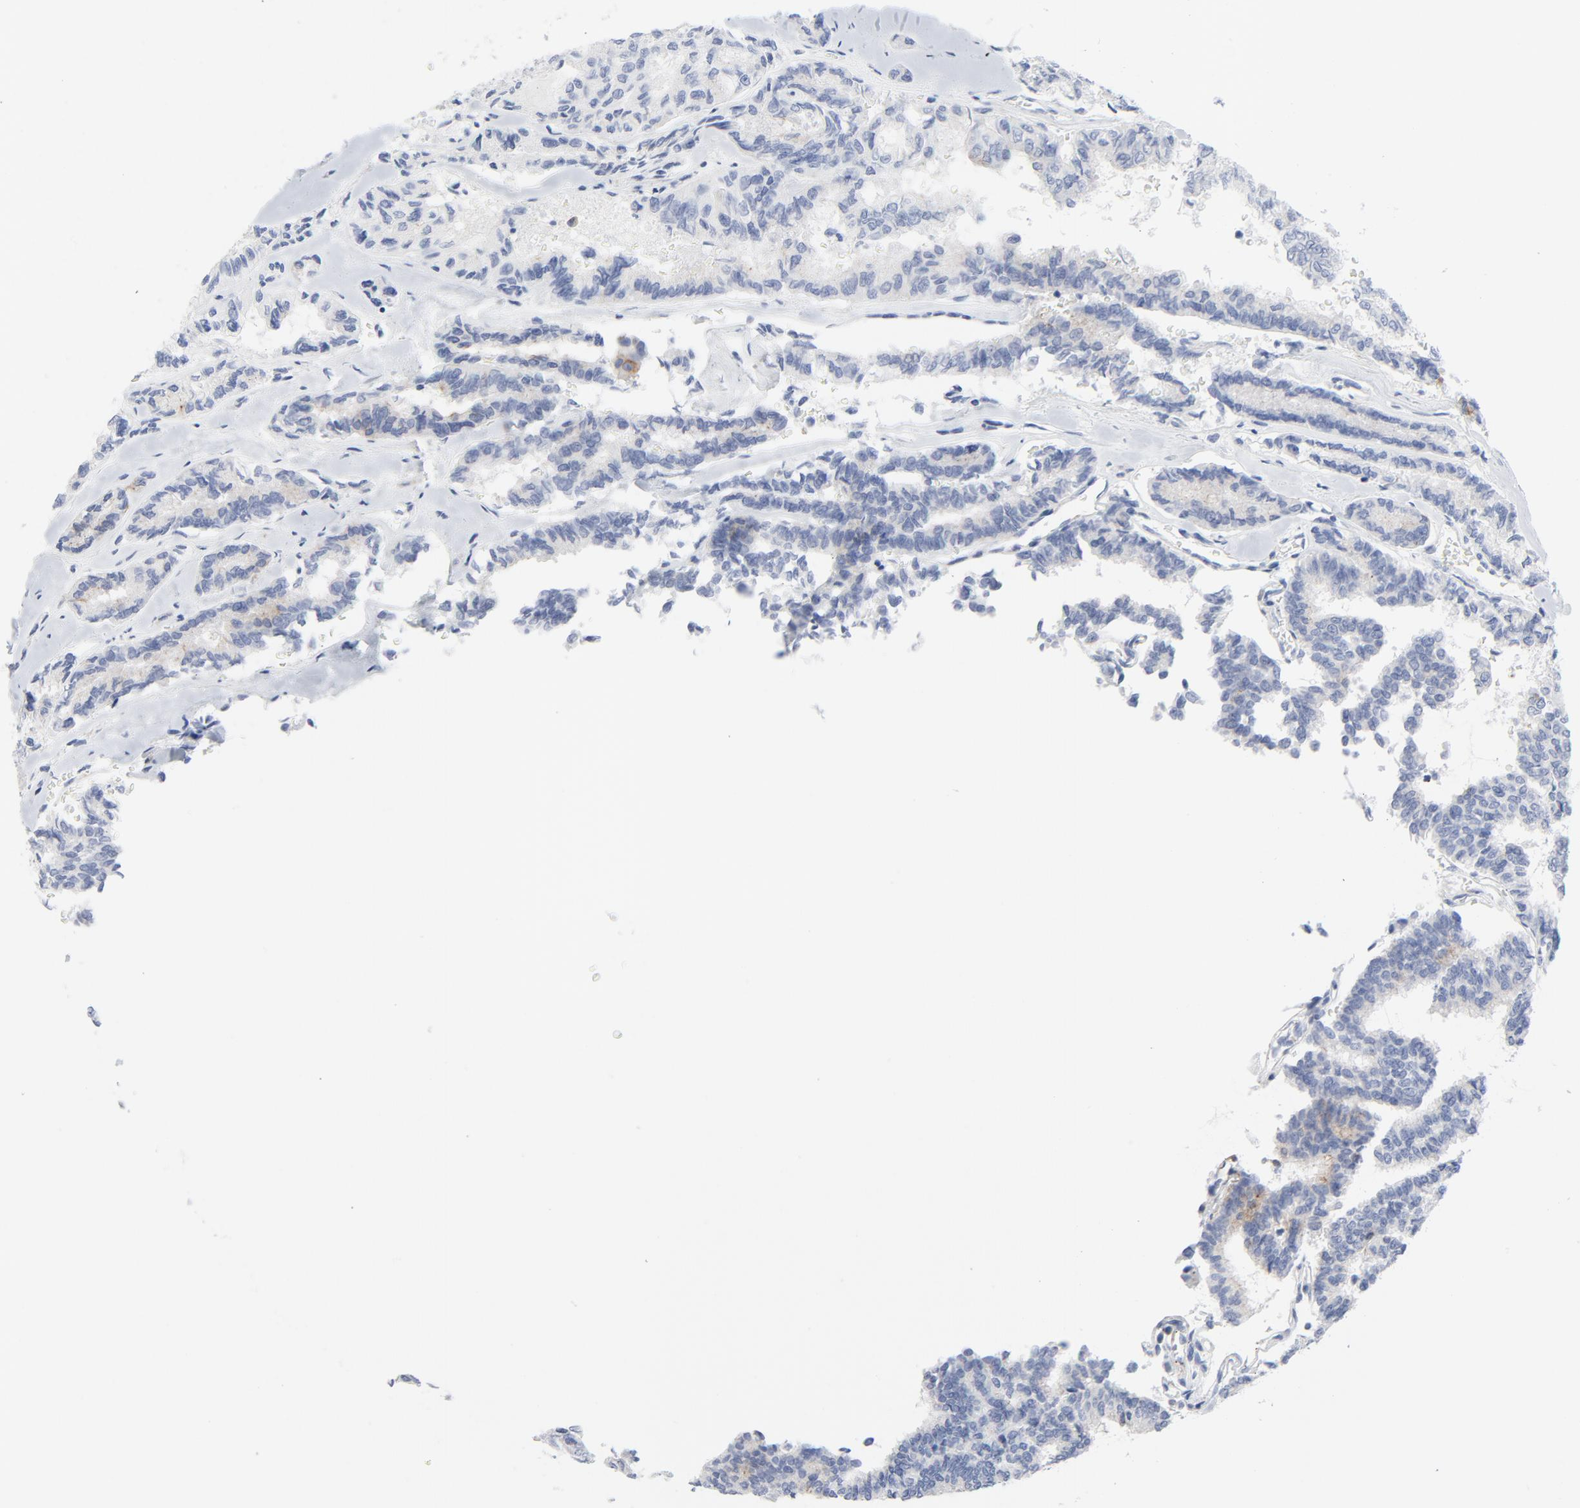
{"staining": {"intensity": "weak", "quantity": "<25%", "location": "cytoplasmic/membranous"}, "tissue": "thyroid cancer", "cell_type": "Tumor cells", "image_type": "cancer", "snomed": [{"axis": "morphology", "description": "Papillary adenocarcinoma, NOS"}, {"axis": "topography", "description": "Thyroid gland"}], "caption": "Tumor cells are negative for protein expression in human thyroid papillary adenocarcinoma.", "gene": "TUBB1", "patient": {"sex": "female", "age": 35}}